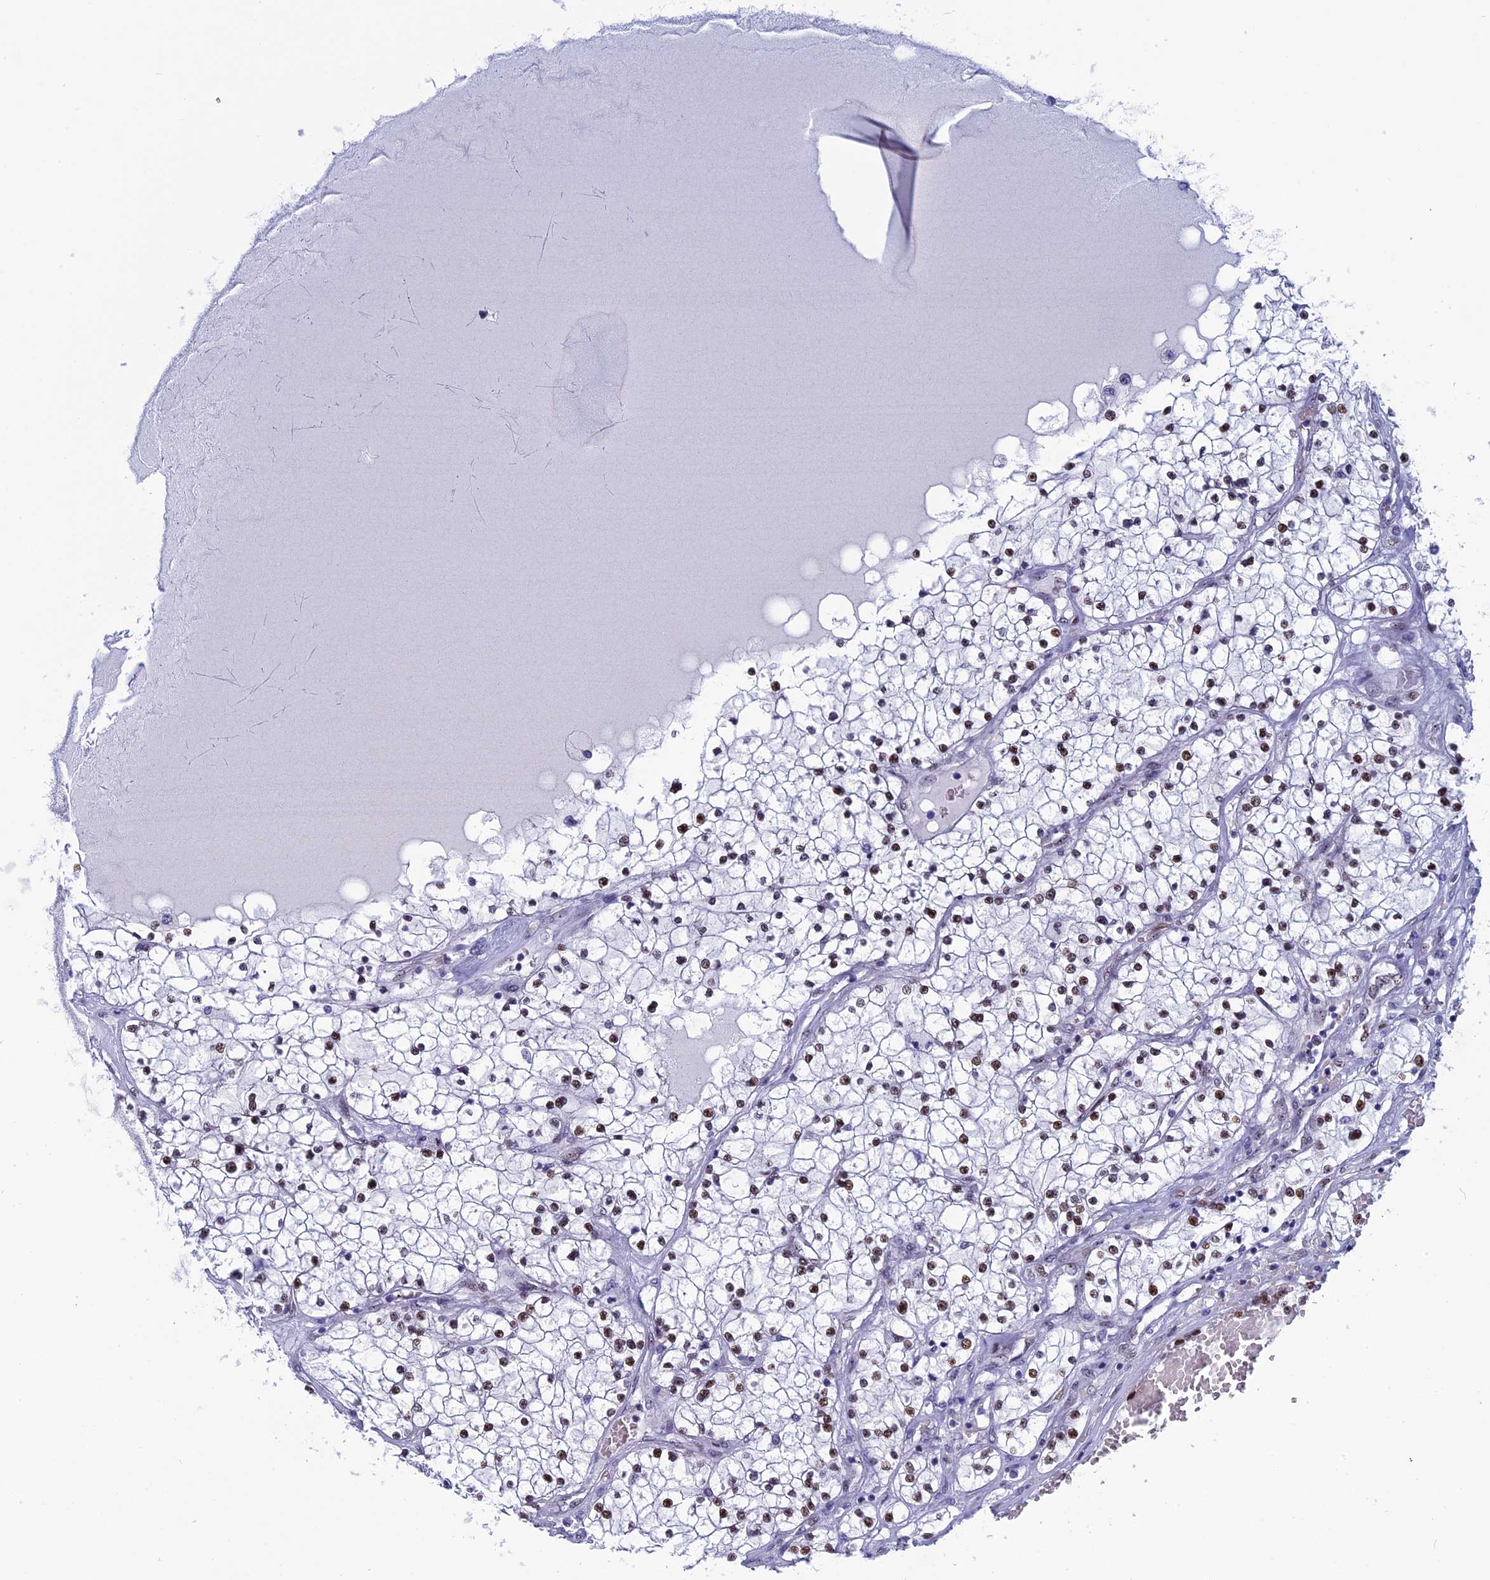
{"staining": {"intensity": "moderate", "quantity": ">75%", "location": "nuclear"}, "tissue": "renal cancer", "cell_type": "Tumor cells", "image_type": "cancer", "snomed": [{"axis": "morphology", "description": "Normal tissue, NOS"}, {"axis": "morphology", "description": "Adenocarcinoma, NOS"}, {"axis": "topography", "description": "Kidney"}], "caption": "Moderate nuclear protein staining is present in approximately >75% of tumor cells in renal adenocarcinoma. The protein of interest is stained brown, and the nuclei are stained in blue (DAB (3,3'-diaminobenzidine) IHC with brightfield microscopy, high magnification).", "gene": "CCDC86", "patient": {"sex": "male", "age": 68}}